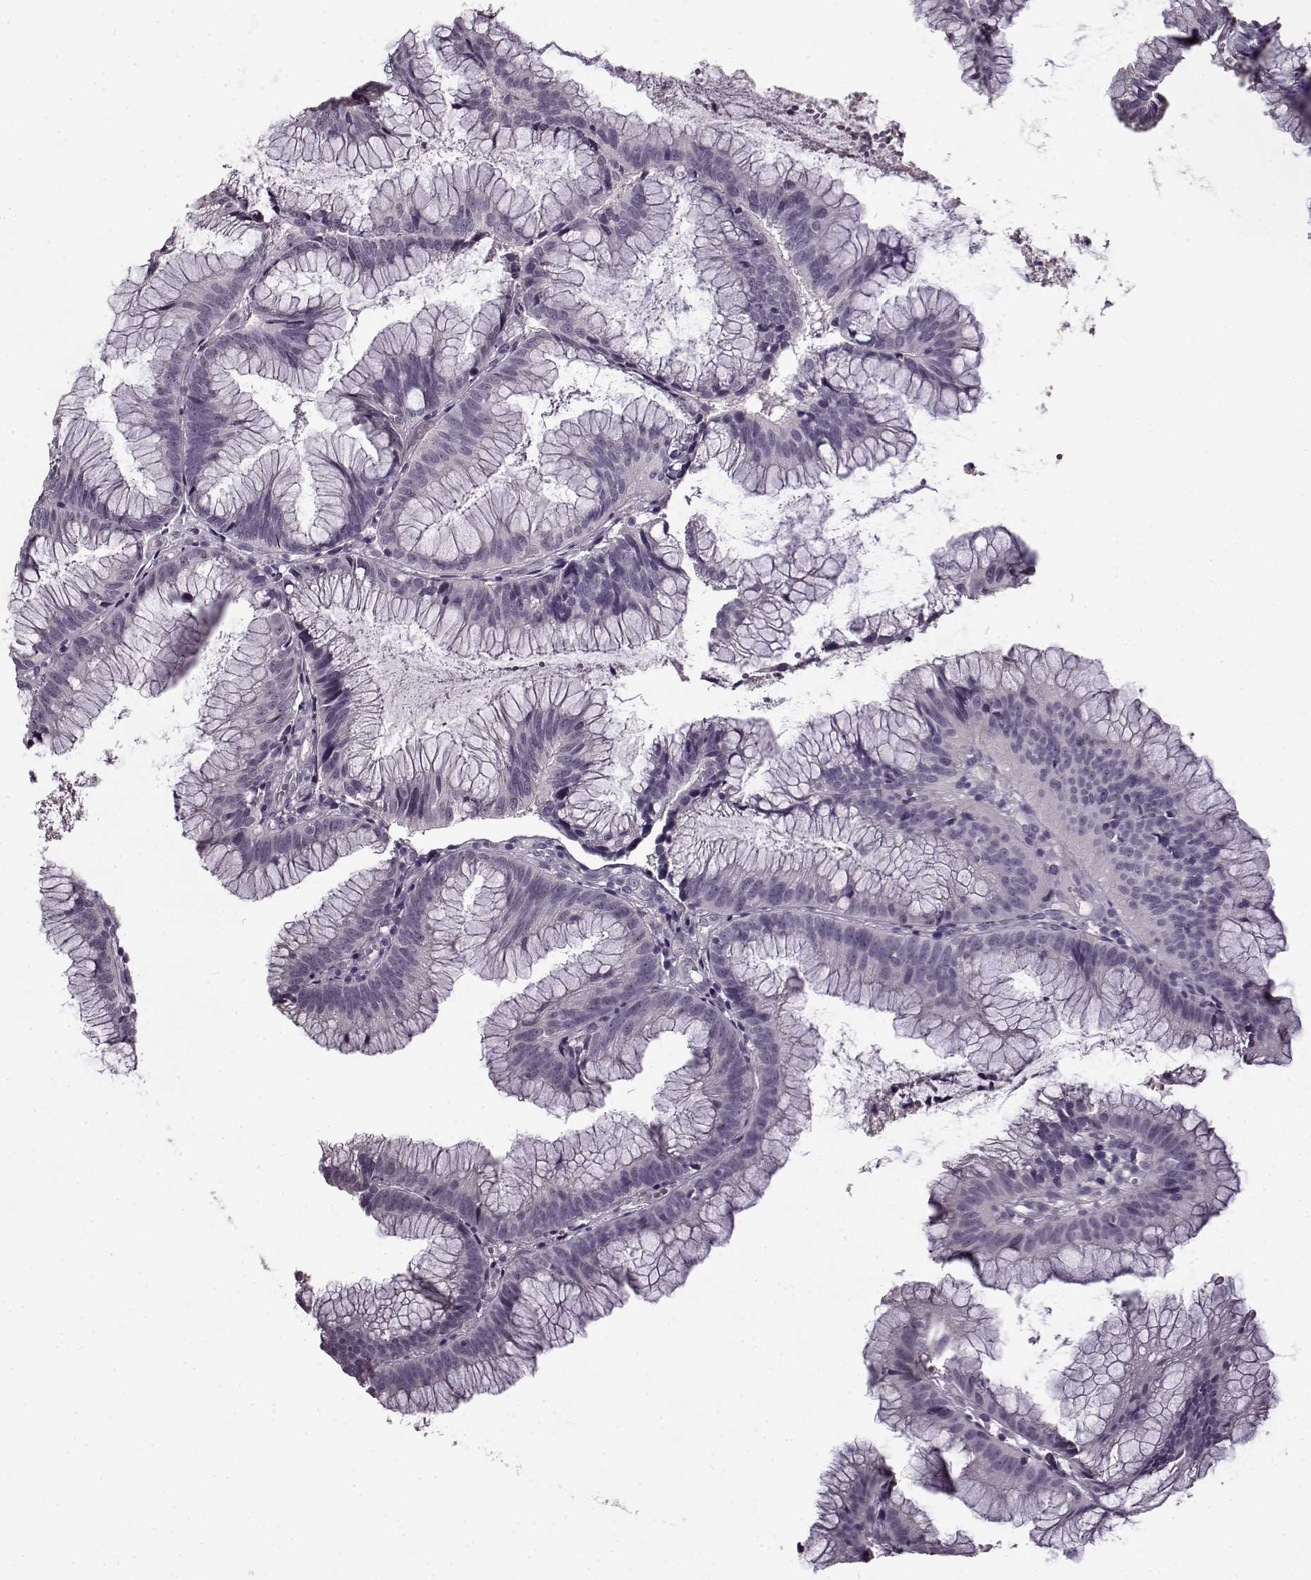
{"staining": {"intensity": "negative", "quantity": "none", "location": "none"}, "tissue": "colorectal cancer", "cell_type": "Tumor cells", "image_type": "cancer", "snomed": [{"axis": "morphology", "description": "Adenocarcinoma, NOS"}, {"axis": "topography", "description": "Colon"}], "caption": "Immunohistochemistry (IHC) of adenocarcinoma (colorectal) shows no staining in tumor cells.", "gene": "FSHB", "patient": {"sex": "female", "age": 78}}